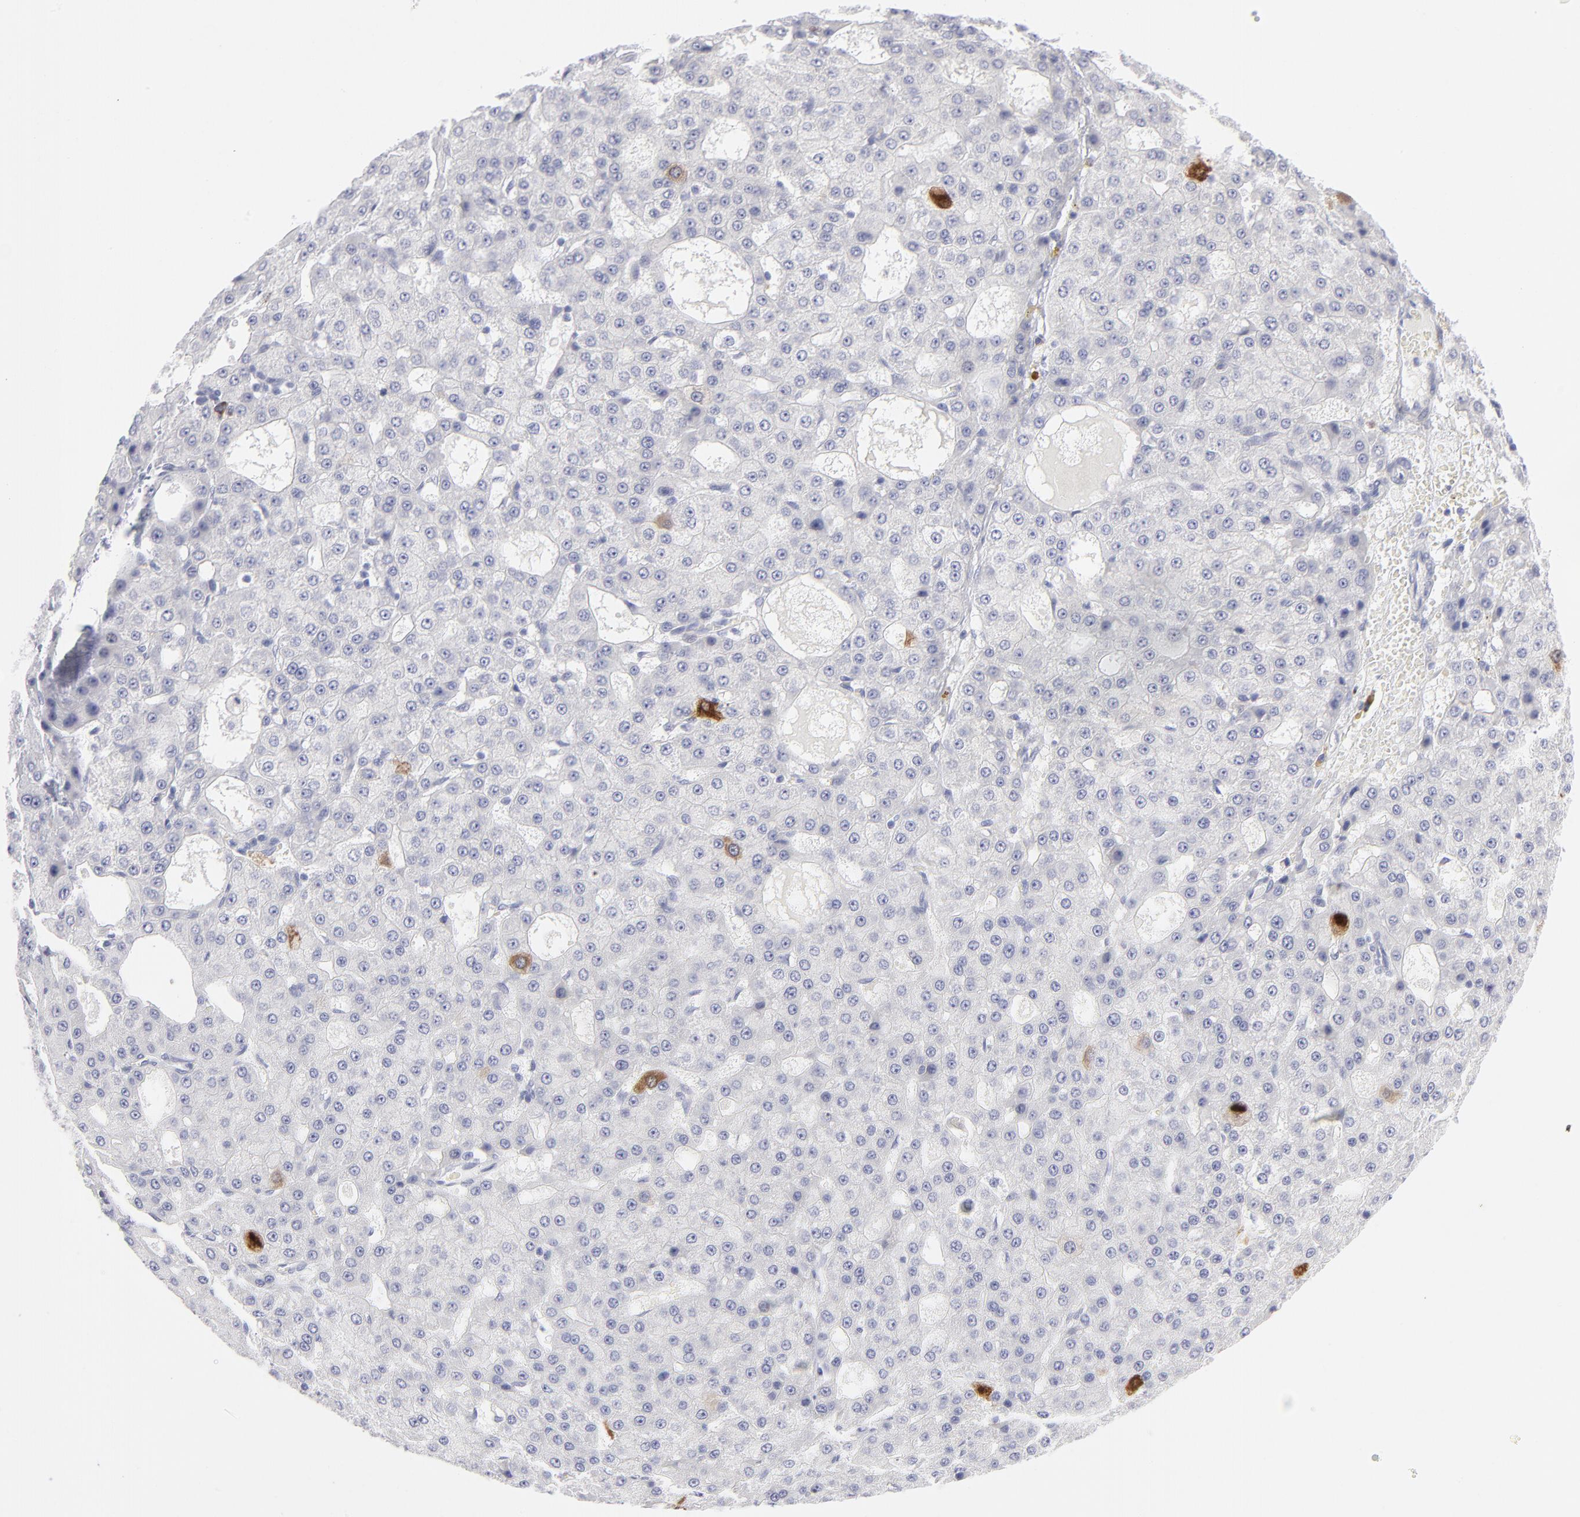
{"staining": {"intensity": "strong", "quantity": "<25%", "location": "cytoplasmic/membranous"}, "tissue": "liver cancer", "cell_type": "Tumor cells", "image_type": "cancer", "snomed": [{"axis": "morphology", "description": "Carcinoma, Hepatocellular, NOS"}, {"axis": "topography", "description": "Liver"}], "caption": "Tumor cells show medium levels of strong cytoplasmic/membranous staining in about <25% of cells in human liver cancer.", "gene": "CCNB1", "patient": {"sex": "male", "age": 47}}